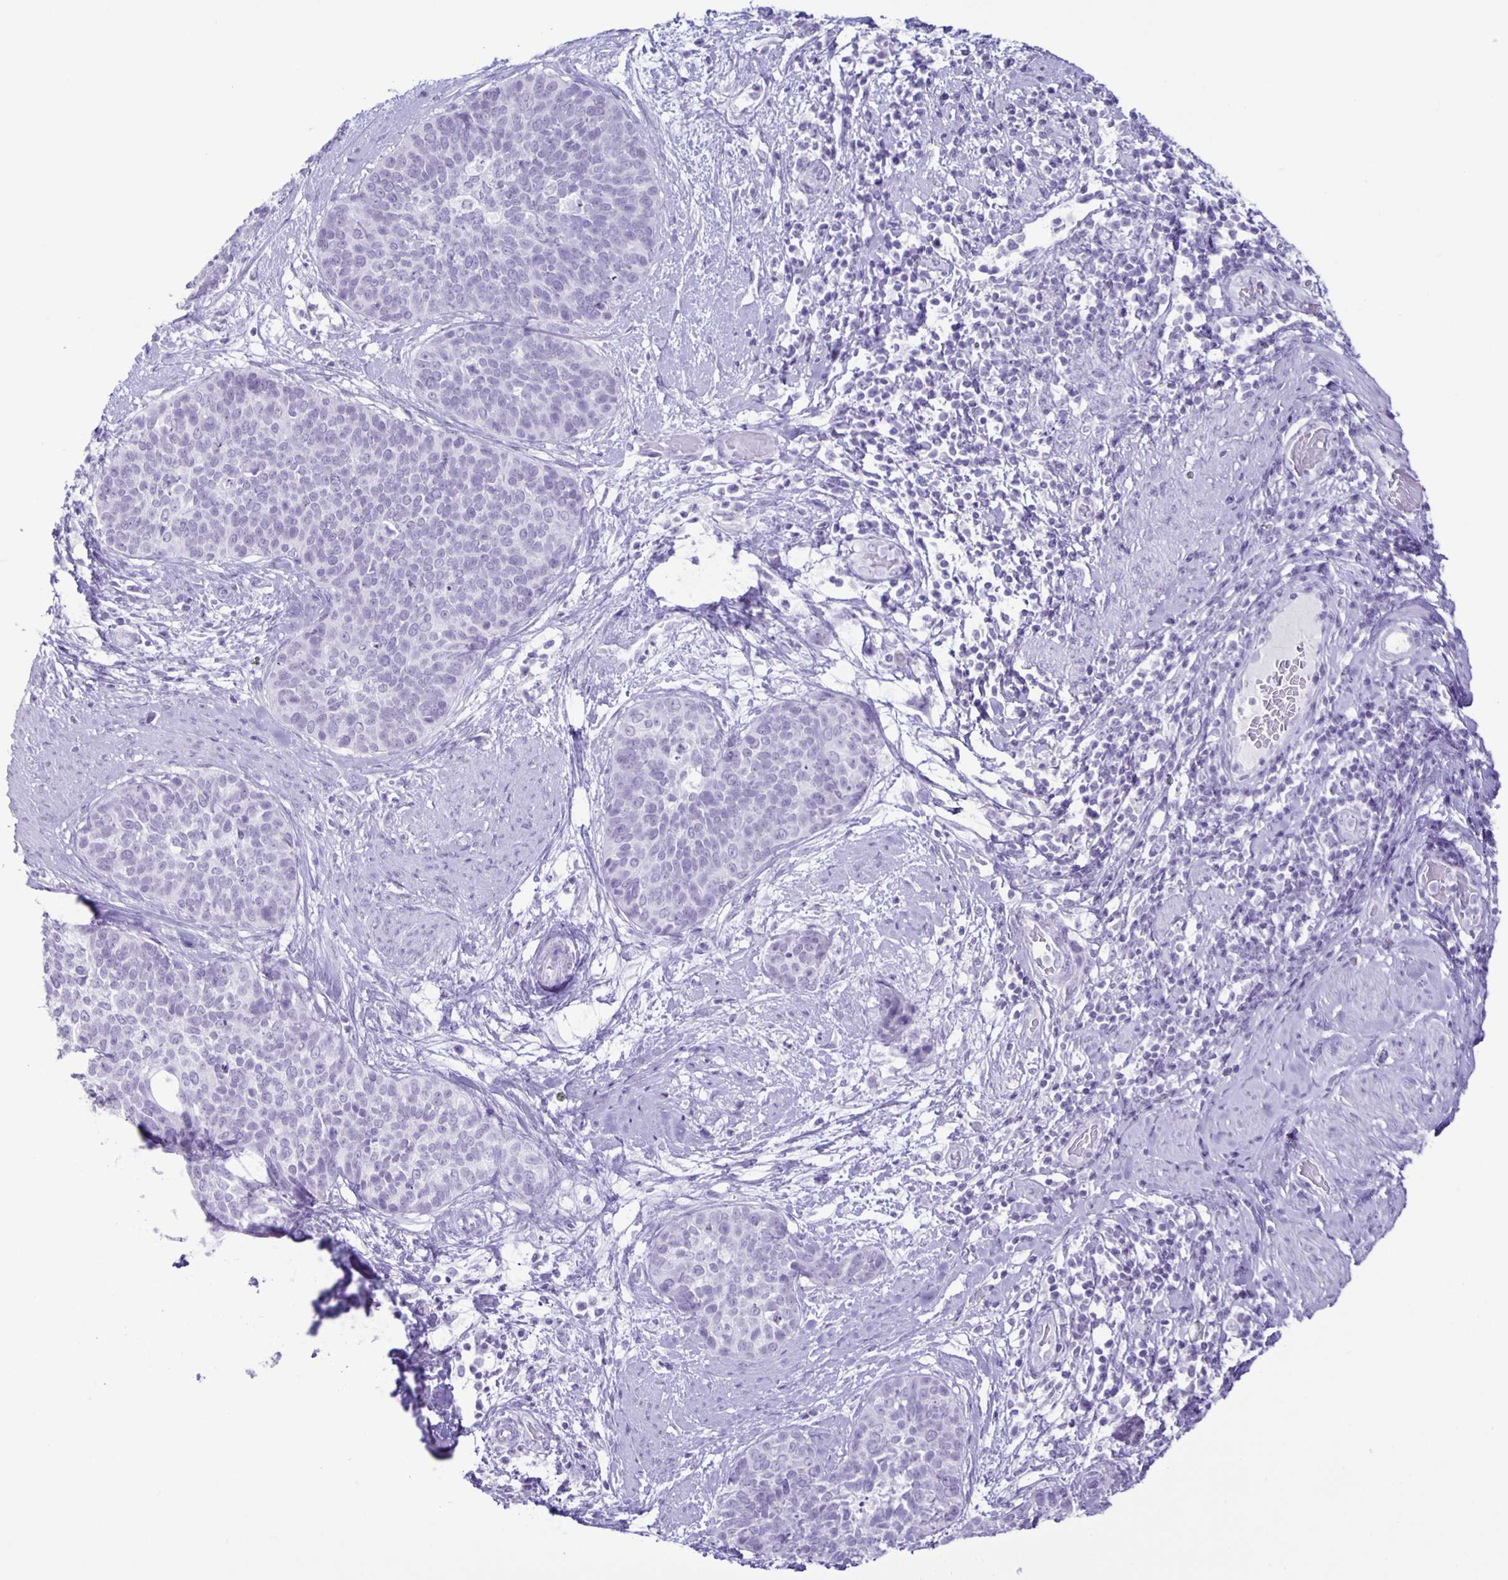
{"staining": {"intensity": "negative", "quantity": "none", "location": "none"}, "tissue": "cervical cancer", "cell_type": "Tumor cells", "image_type": "cancer", "snomed": [{"axis": "morphology", "description": "Squamous cell carcinoma, NOS"}, {"axis": "topography", "description": "Cervix"}], "caption": "Protein analysis of cervical cancer (squamous cell carcinoma) shows no significant positivity in tumor cells.", "gene": "EZHIP", "patient": {"sex": "female", "age": 69}}